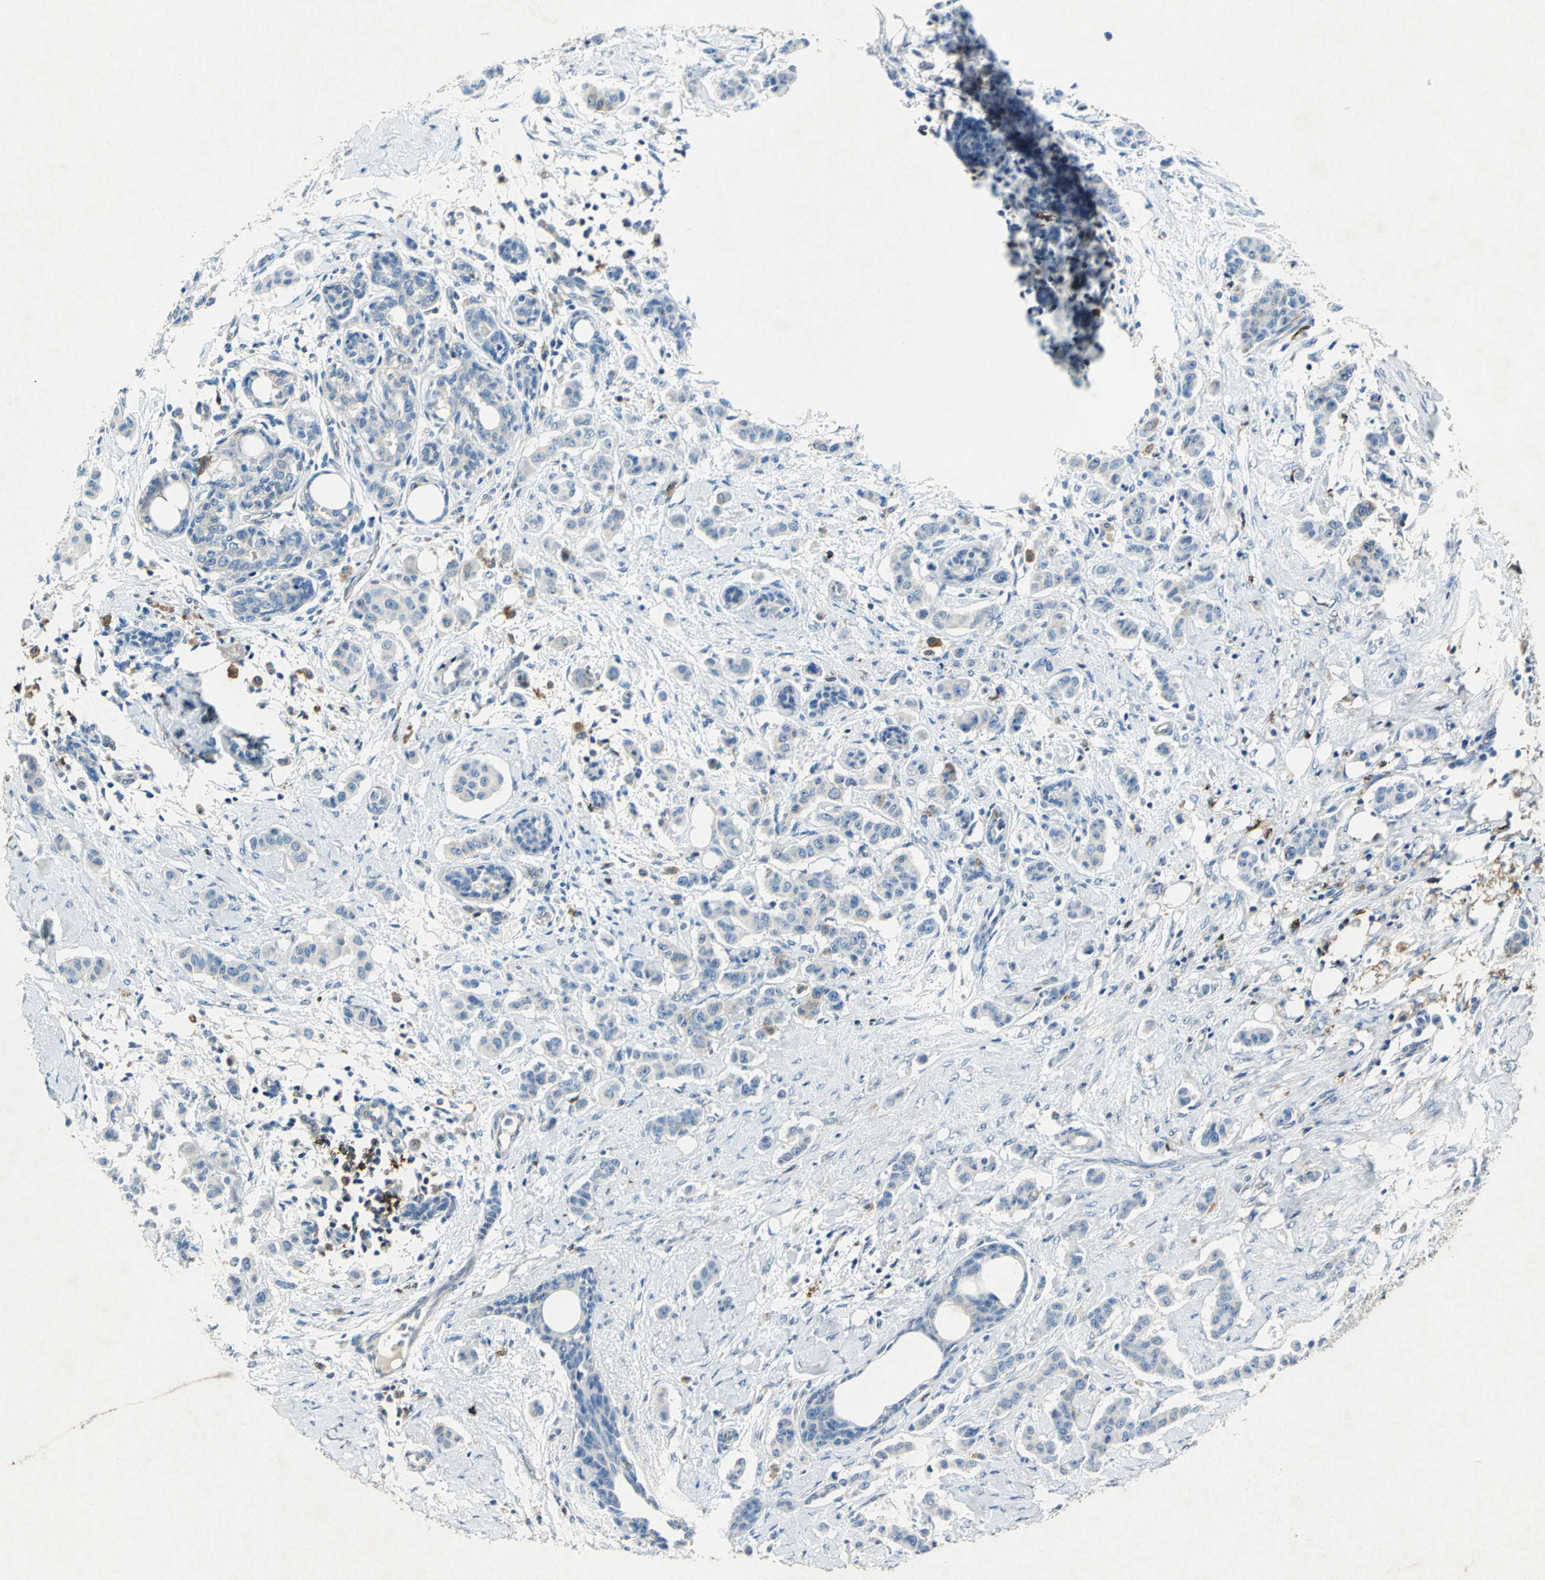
{"staining": {"intensity": "strong", "quantity": "25%-75%", "location": "cytoplasmic/membranous"}, "tissue": "breast cancer", "cell_type": "Tumor cells", "image_type": "cancer", "snomed": [{"axis": "morphology", "description": "Duct carcinoma"}, {"axis": "topography", "description": "Breast"}], "caption": "Immunohistochemical staining of invasive ductal carcinoma (breast) demonstrates high levels of strong cytoplasmic/membranous protein positivity in about 25%-75% of tumor cells. The staining was performed using DAB to visualize the protein expression in brown, while the nuclei were stained in blue with hematoxylin (Magnification: 20x).", "gene": "RPS13", "patient": {"sex": "female", "age": 40}}